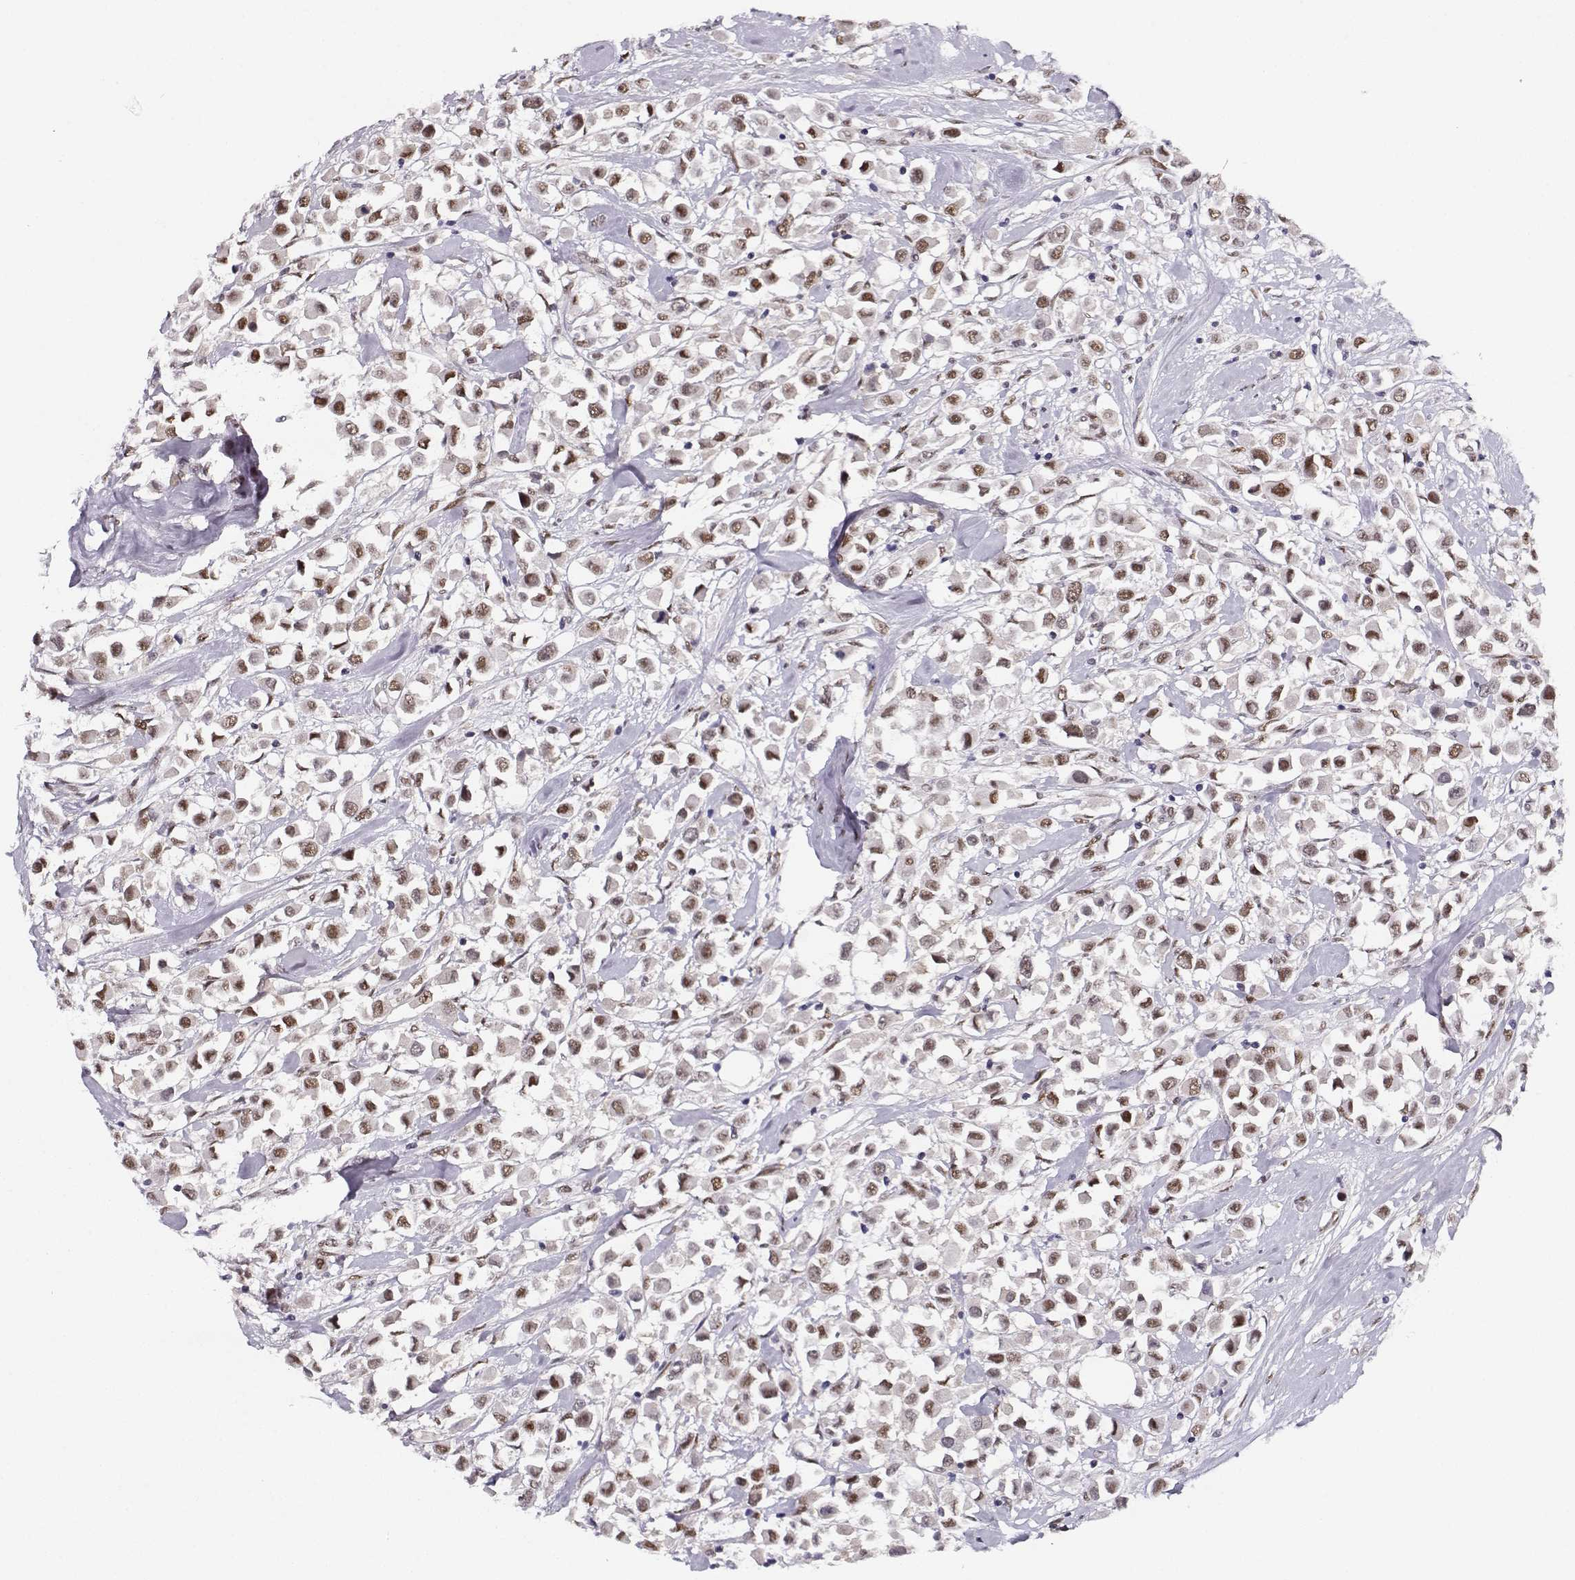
{"staining": {"intensity": "moderate", "quantity": ">75%", "location": "nuclear"}, "tissue": "breast cancer", "cell_type": "Tumor cells", "image_type": "cancer", "snomed": [{"axis": "morphology", "description": "Duct carcinoma"}, {"axis": "topography", "description": "Breast"}], "caption": "The micrograph reveals staining of intraductal carcinoma (breast), revealing moderate nuclear protein staining (brown color) within tumor cells.", "gene": "POLI", "patient": {"sex": "female", "age": 61}}